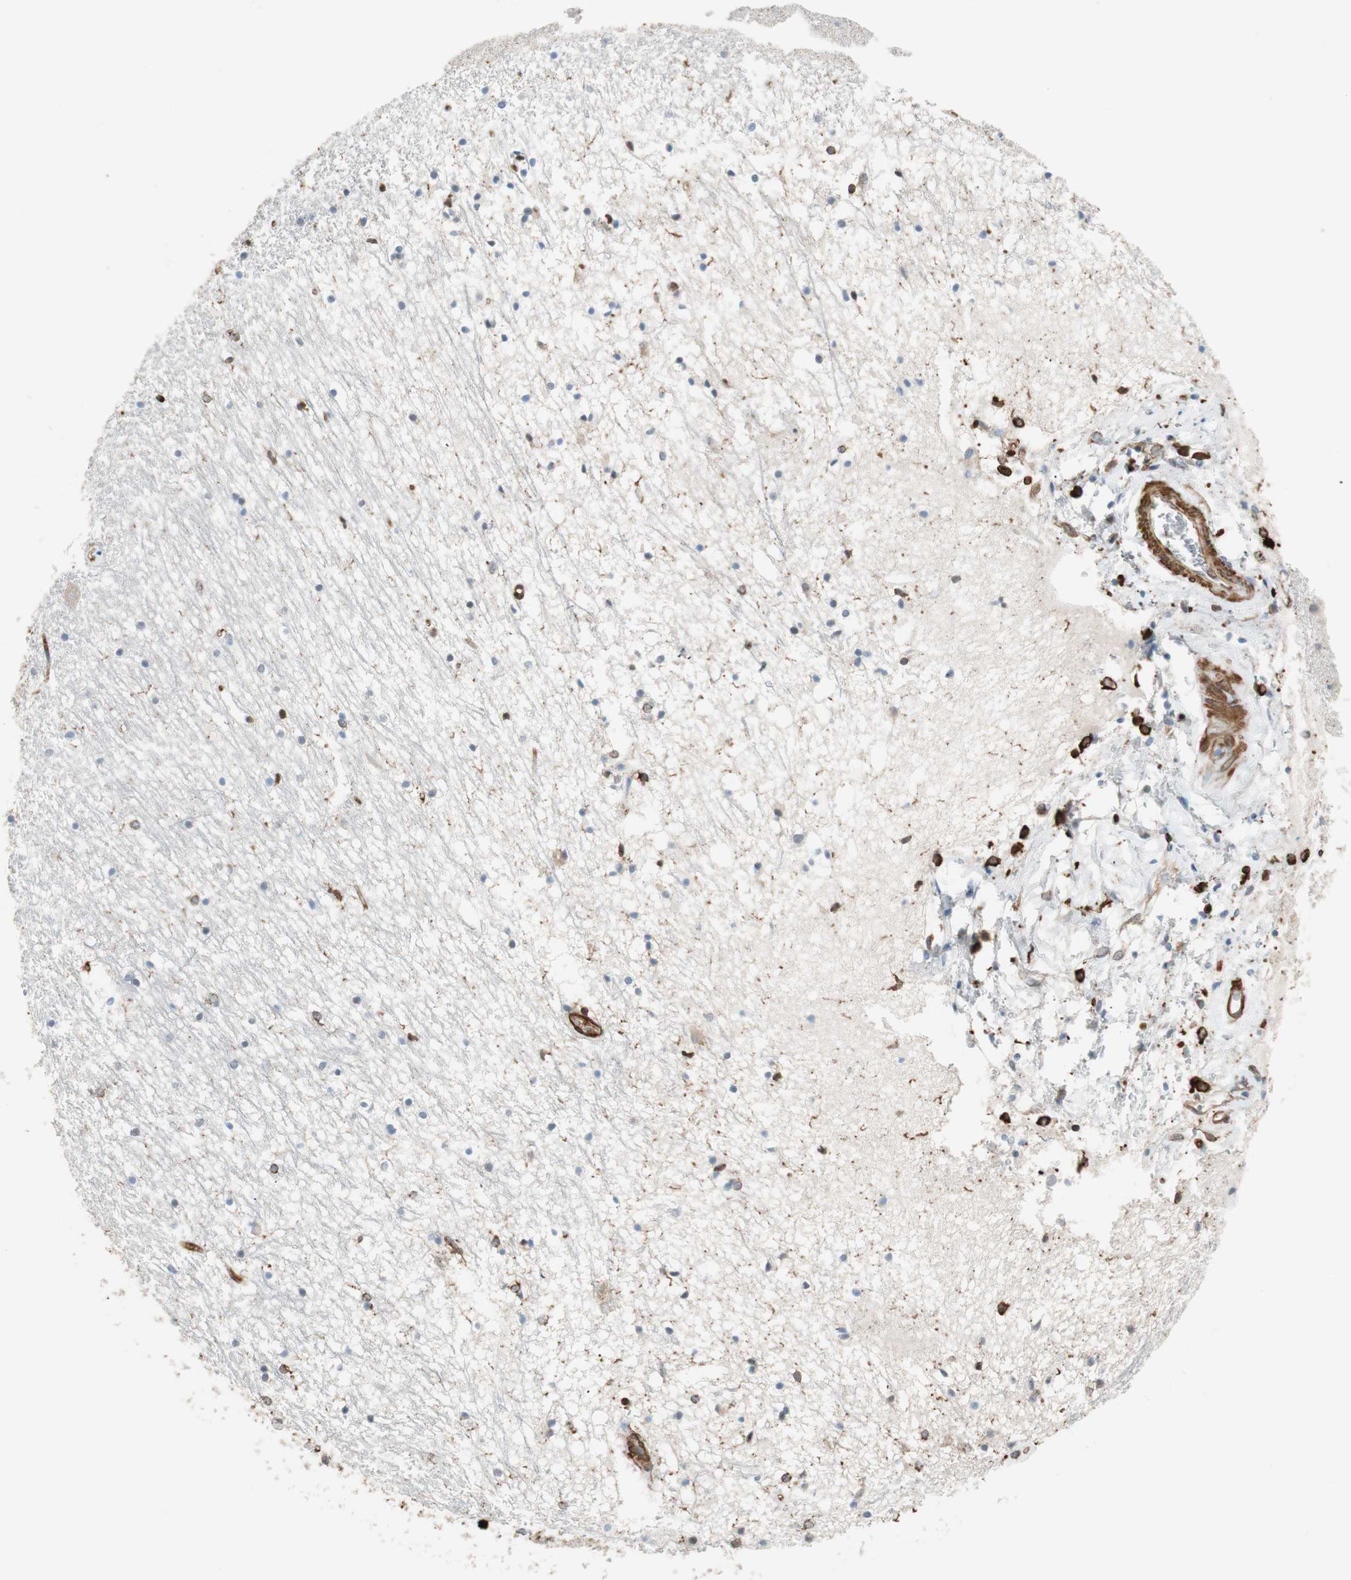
{"staining": {"intensity": "weak", "quantity": "25%-75%", "location": "cytoplasmic/membranous"}, "tissue": "hippocampus", "cell_type": "Glial cells", "image_type": "normal", "snomed": [{"axis": "morphology", "description": "Normal tissue, NOS"}, {"axis": "topography", "description": "Hippocampus"}], "caption": "Protein staining exhibits weak cytoplasmic/membranous expression in approximately 25%-75% of glial cells in benign hippocampus.", "gene": "VASP", "patient": {"sex": "male", "age": 45}}